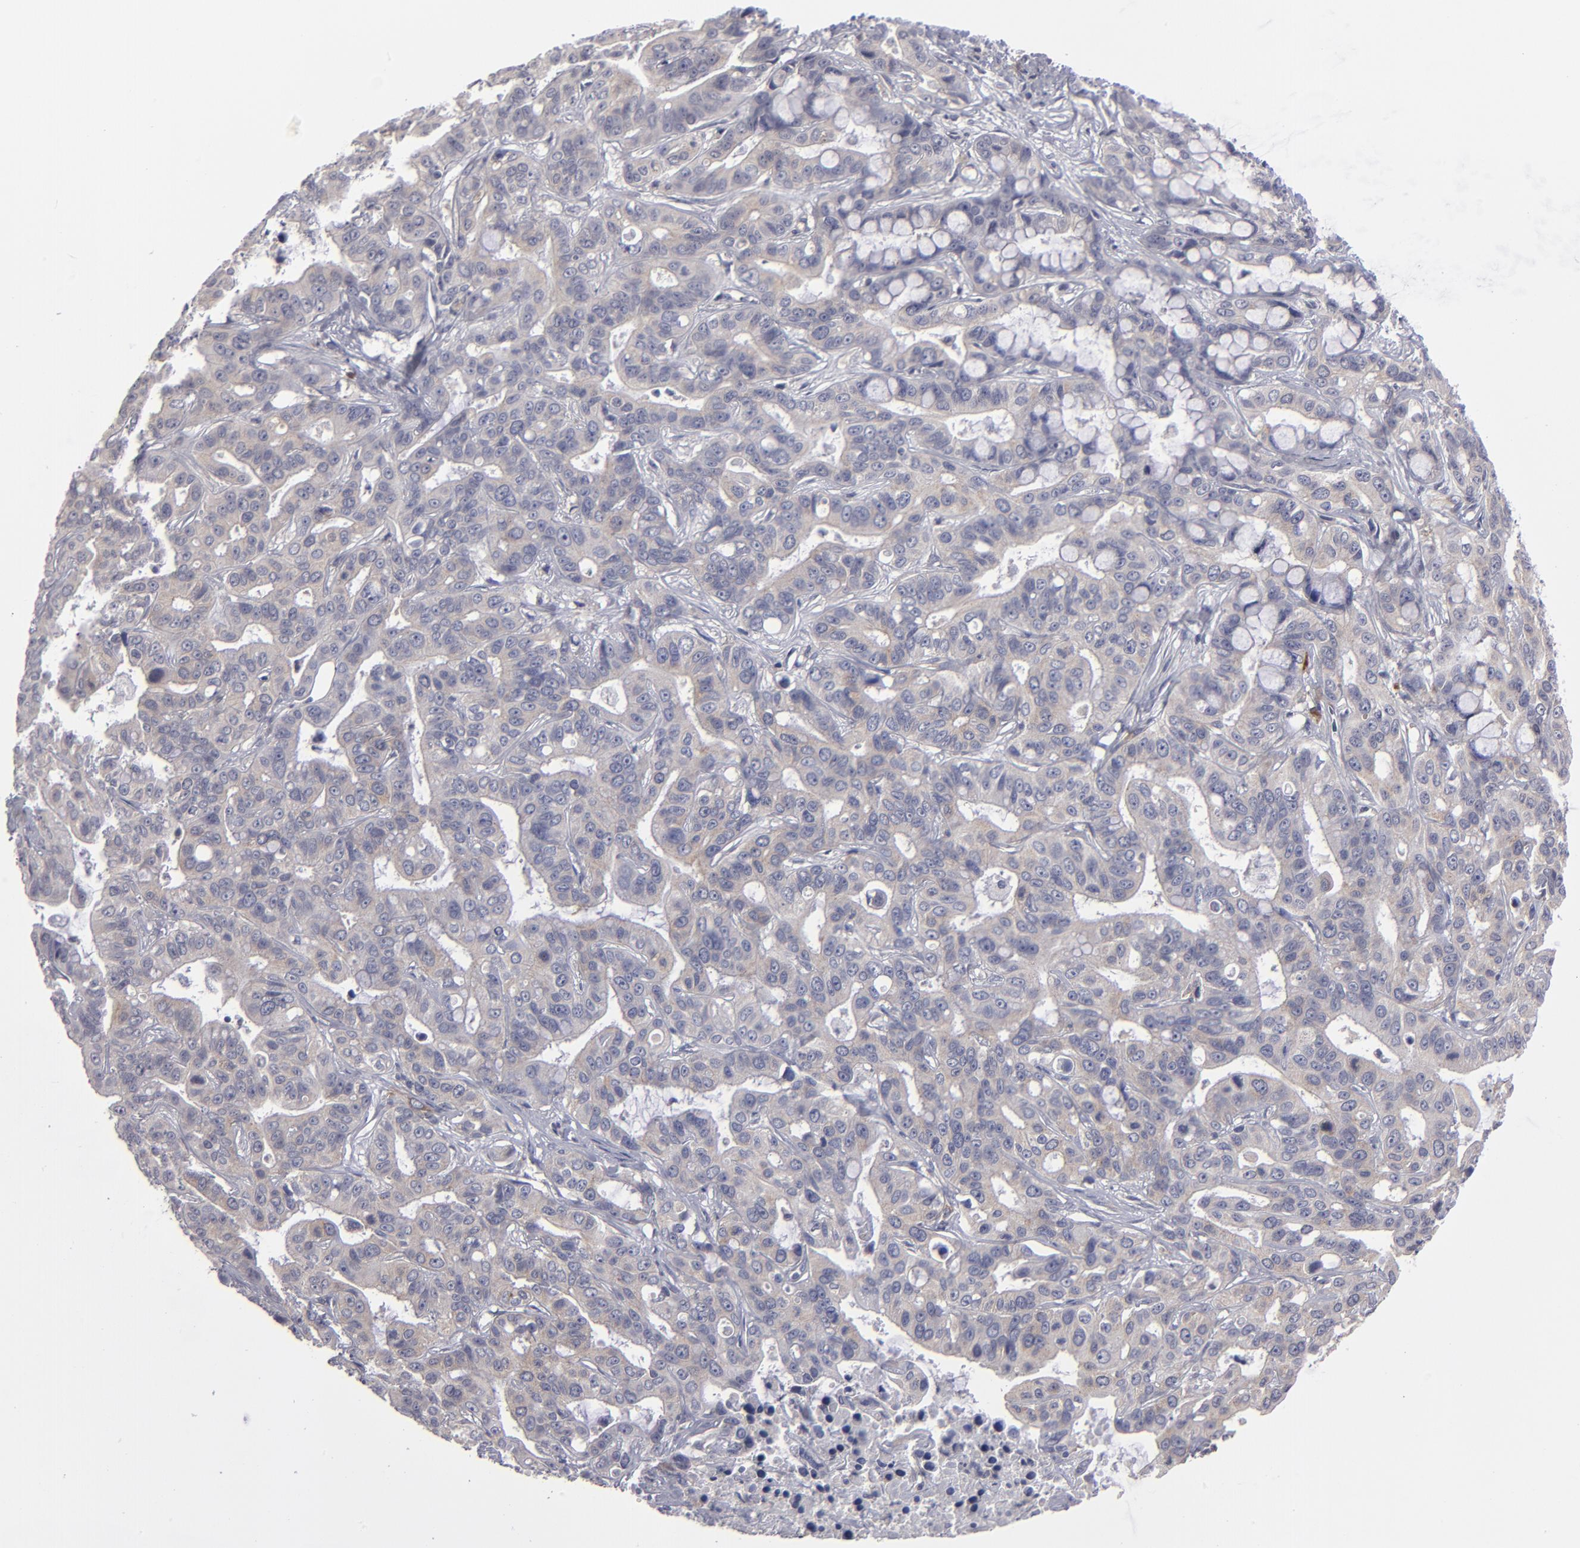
{"staining": {"intensity": "weak", "quantity": ">75%", "location": "cytoplasmic/membranous"}, "tissue": "liver cancer", "cell_type": "Tumor cells", "image_type": "cancer", "snomed": [{"axis": "morphology", "description": "Cholangiocarcinoma"}, {"axis": "topography", "description": "Liver"}], "caption": "A low amount of weak cytoplasmic/membranous positivity is appreciated in about >75% of tumor cells in liver cholangiocarcinoma tissue.", "gene": "CEP97", "patient": {"sex": "female", "age": 65}}